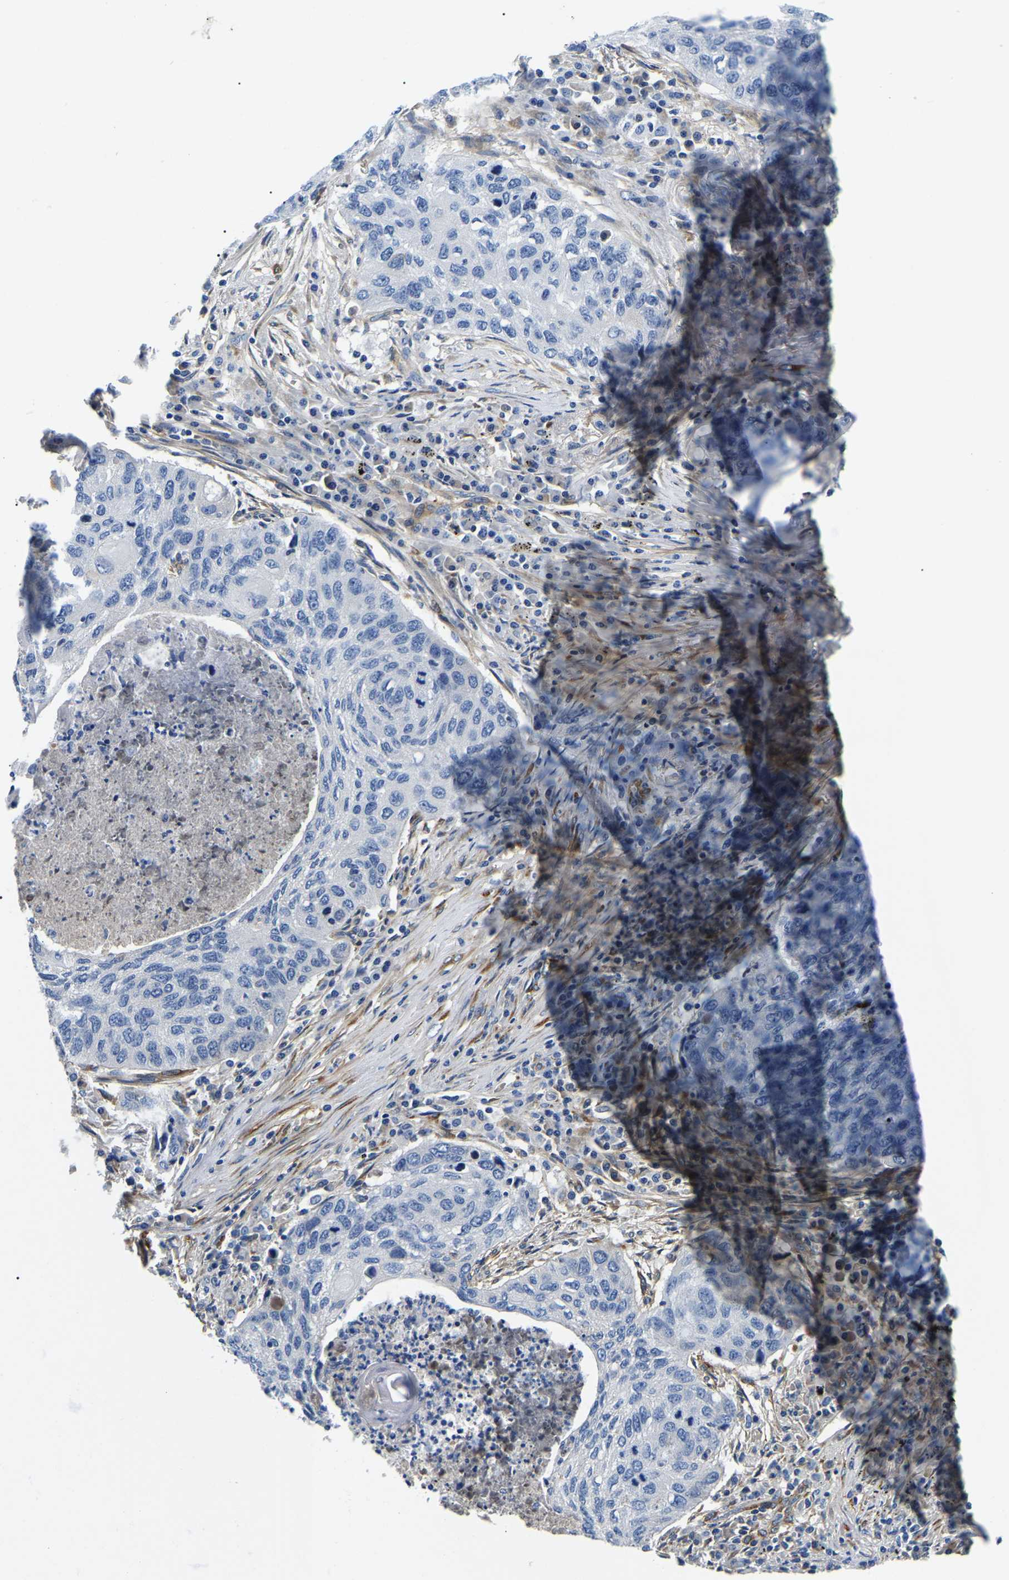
{"staining": {"intensity": "negative", "quantity": "none", "location": "none"}, "tissue": "lung cancer", "cell_type": "Tumor cells", "image_type": "cancer", "snomed": [{"axis": "morphology", "description": "Squamous cell carcinoma, NOS"}, {"axis": "topography", "description": "Lung"}], "caption": "IHC photomicrograph of human lung cancer (squamous cell carcinoma) stained for a protein (brown), which shows no expression in tumor cells.", "gene": "DUSP8", "patient": {"sex": "female", "age": 63}}